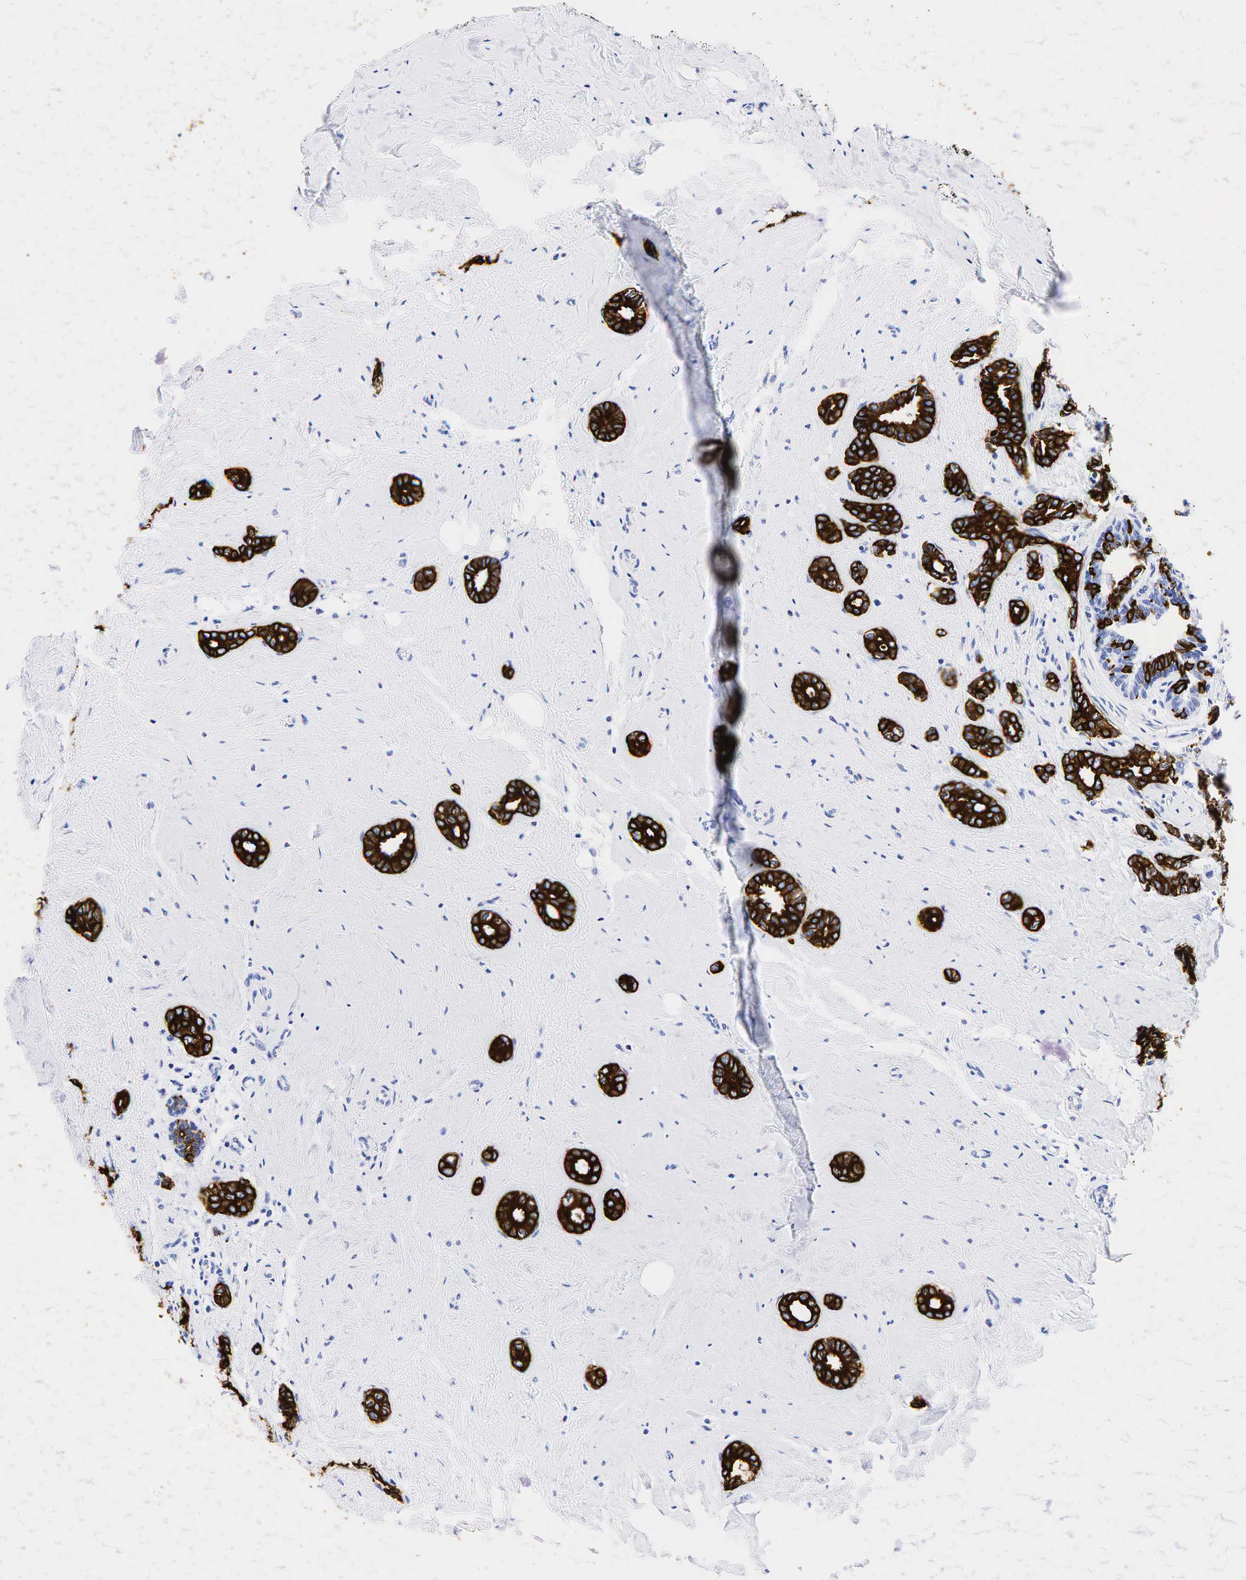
{"staining": {"intensity": "strong", "quantity": ">75%", "location": "cytoplasmic/membranous"}, "tissue": "breast cancer", "cell_type": "Tumor cells", "image_type": "cancer", "snomed": [{"axis": "morphology", "description": "Duct carcinoma"}, {"axis": "topography", "description": "Breast"}], "caption": "Tumor cells demonstrate high levels of strong cytoplasmic/membranous expression in about >75% of cells in infiltrating ductal carcinoma (breast).", "gene": "KRT19", "patient": {"sex": "female", "age": 50}}